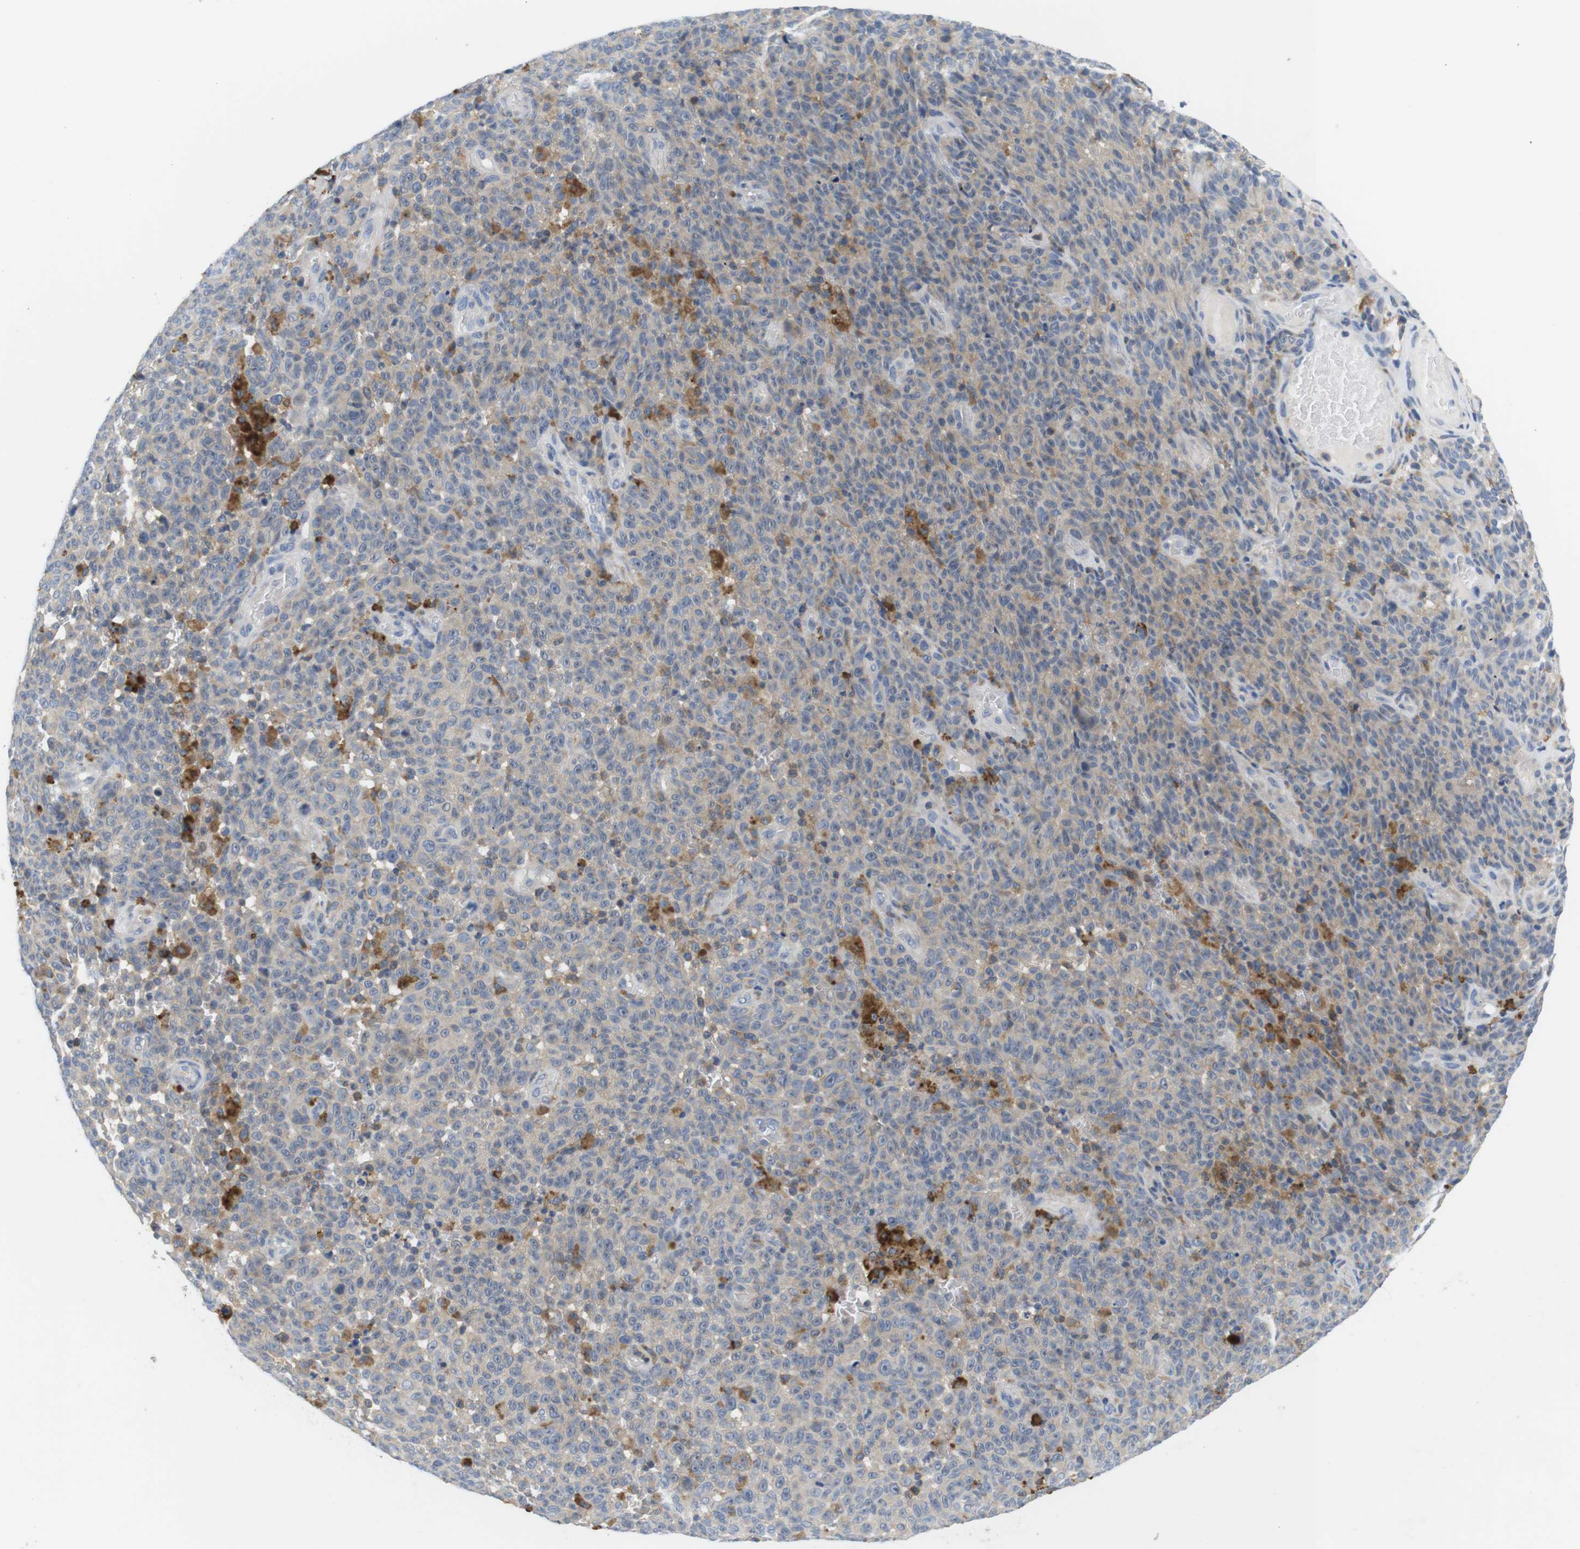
{"staining": {"intensity": "weak", "quantity": ">75%", "location": "cytoplasmic/membranous"}, "tissue": "melanoma", "cell_type": "Tumor cells", "image_type": "cancer", "snomed": [{"axis": "morphology", "description": "Malignant melanoma, NOS"}, {"axis": "topography", "description": "Skin"}], "caption": "The micrograph shows a brown stain indicating the presence of a protein in the cytoplasmic/membranous of tumor cells in malignant melanoma. (DAB IHC, brown staining for protein, blue staining for nuclei).", "gene": "CNGA2", "patient": {"sex": "female", "age": 82}}